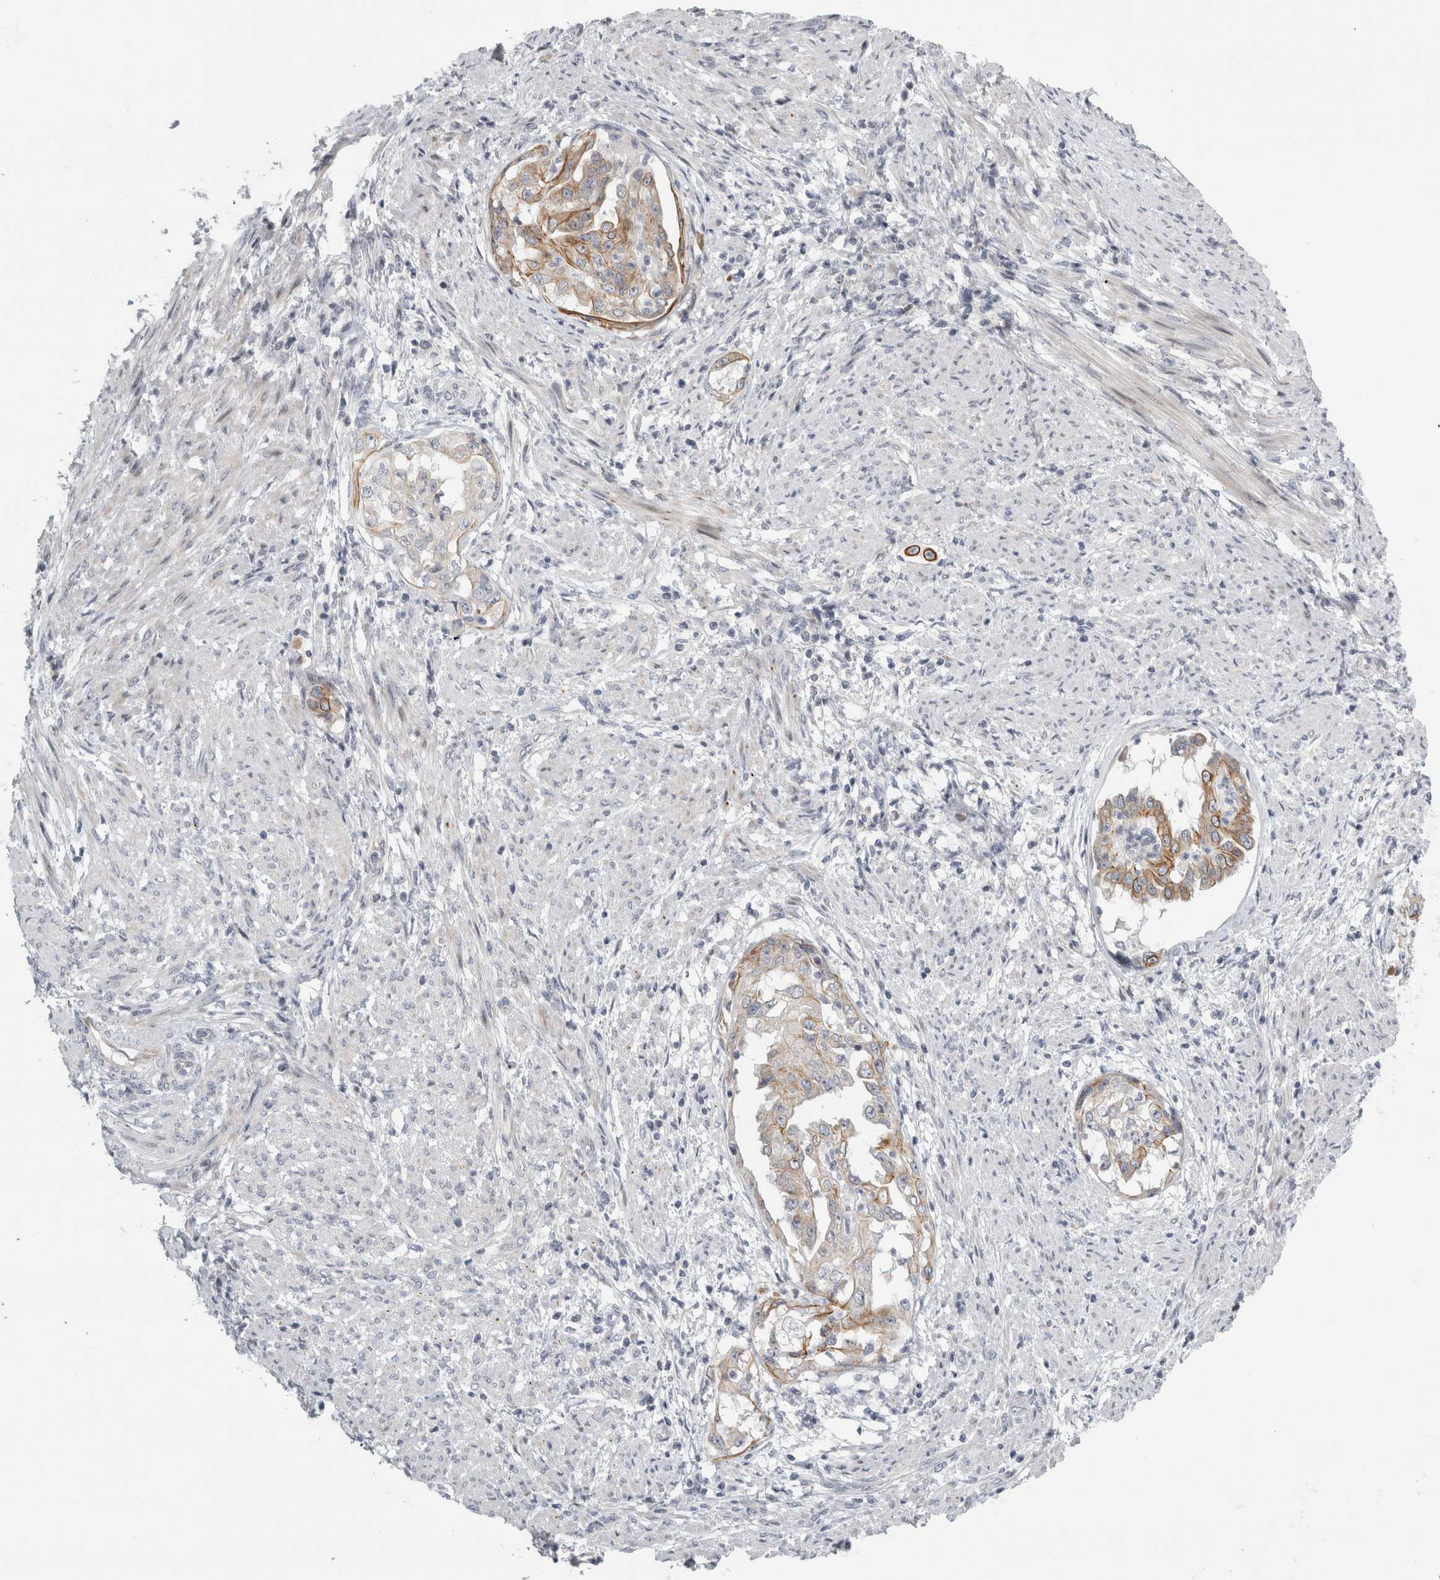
{"staining": {"intensity": "moderate", "quantity": "25%-75%", "location": "cytoplasmic/membranous"}, "tissue": "endometrial cancer", "cell_type": "Tumor cells", "image_type": "cancer", "snomed": [{"axis": "morphology", "description": "Adenocarcinoma, NOS"}, {"axis": "topography", "description": "Endometrium"}], "caption": "Tumor cells demonstrate medium levels of moderate cytoplasmic/membranous staining in about 25%-75% of cells in human endometrial cancer. Immunohistochemistry stains the protein in brown and the nuclei are stained blue.", "gene": "UTP25", "patient": {"sex": "female", "age": 85}}